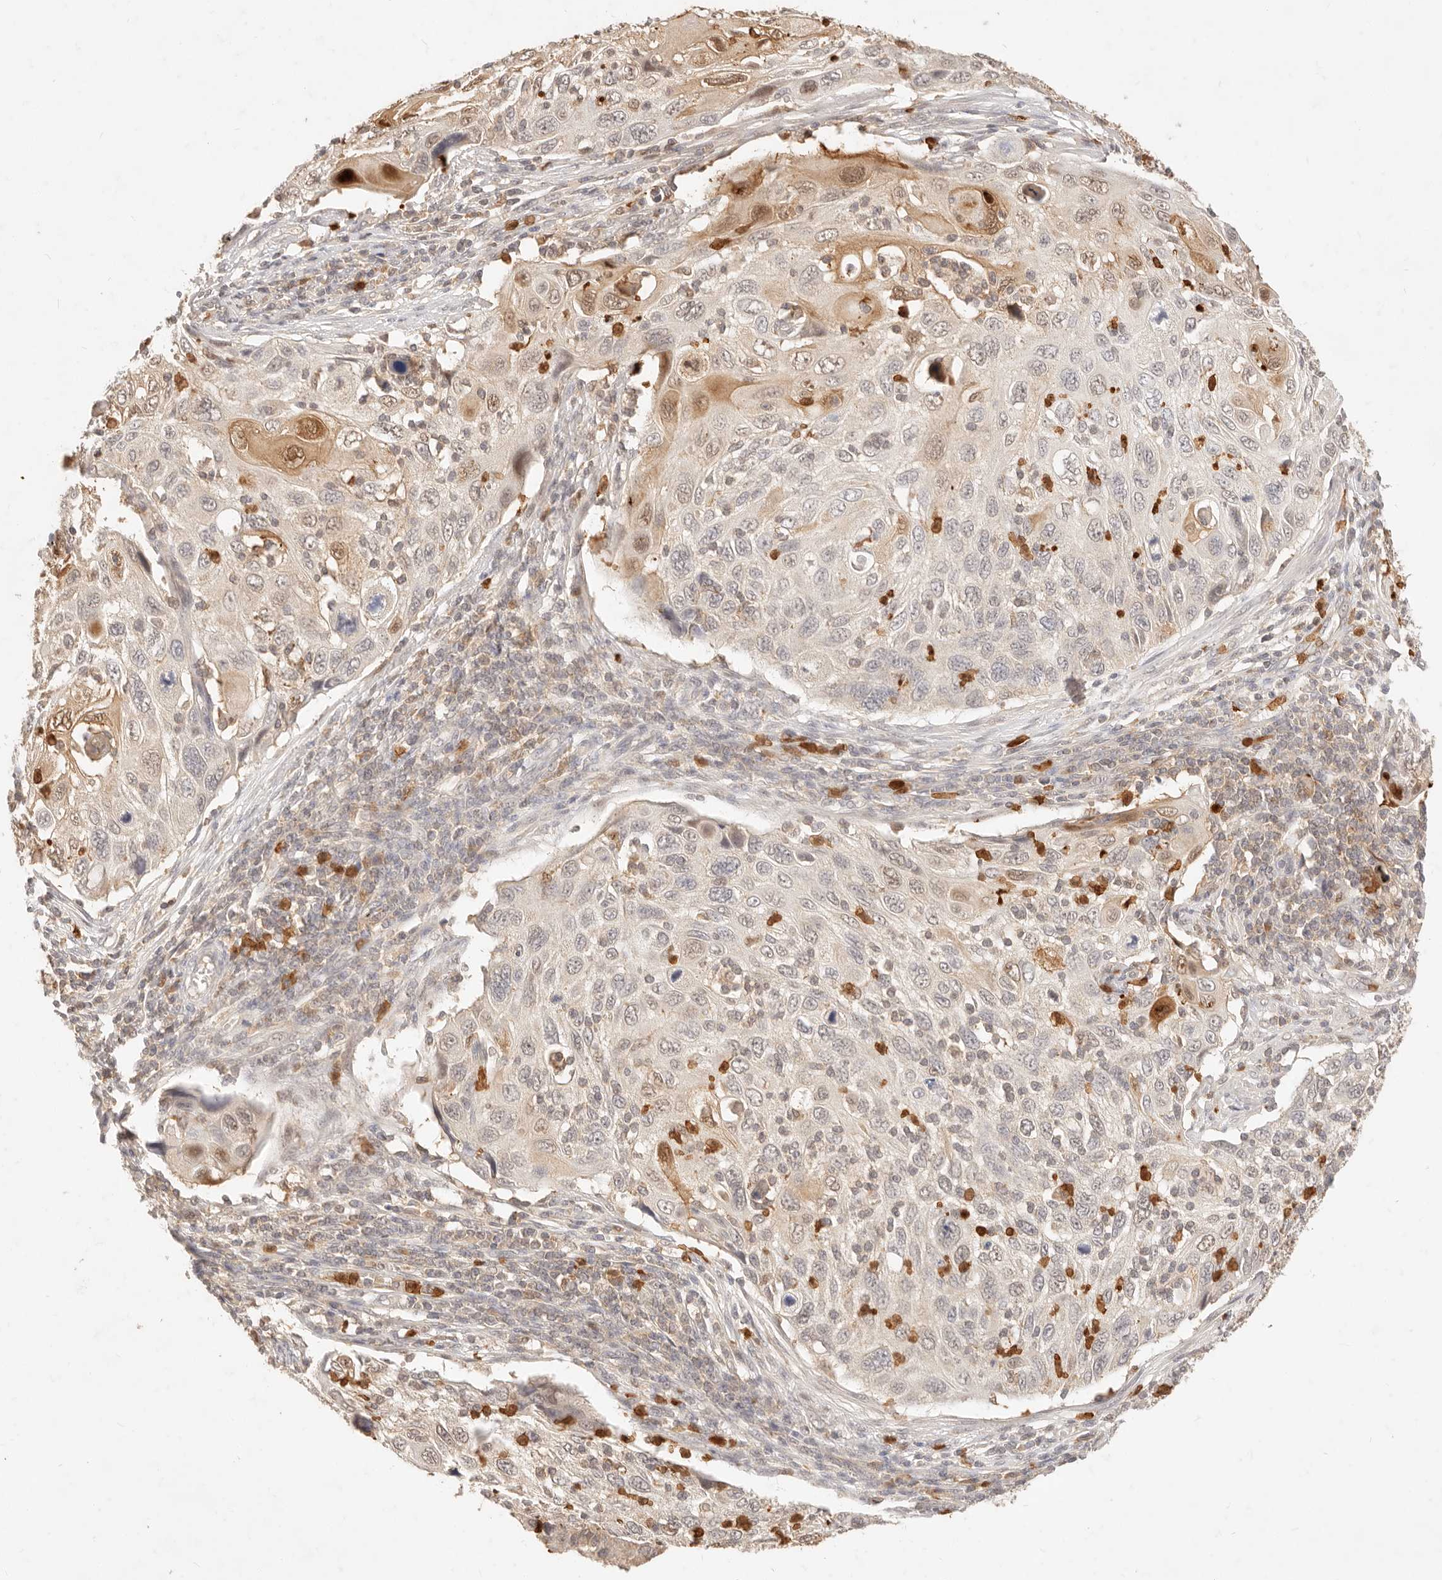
{"staining": {"intensity": "moderate", "quantity": "<25%", "location": "cytoplasmic/membranous,nuclear"}, "tissue": "cervical cancer", "cell_type": "Tumor cells", "image_type": "cancer", "snomed": [{"axis": "morphology", "description": "Squamous cell carcinoma, NOS"}, {"axis": "topography", "description": "Cervix"}], "caption": "The photomicrograph exhibits immunohistochemical staining of squamous cell carcinoma (cervical). There is moderate cytoplasmic/membranous and nuclear expression is appreciated in about <25% of tumor cells.", "gene": "TMTC2", "patient": {"sex": "female", "age": 70}}